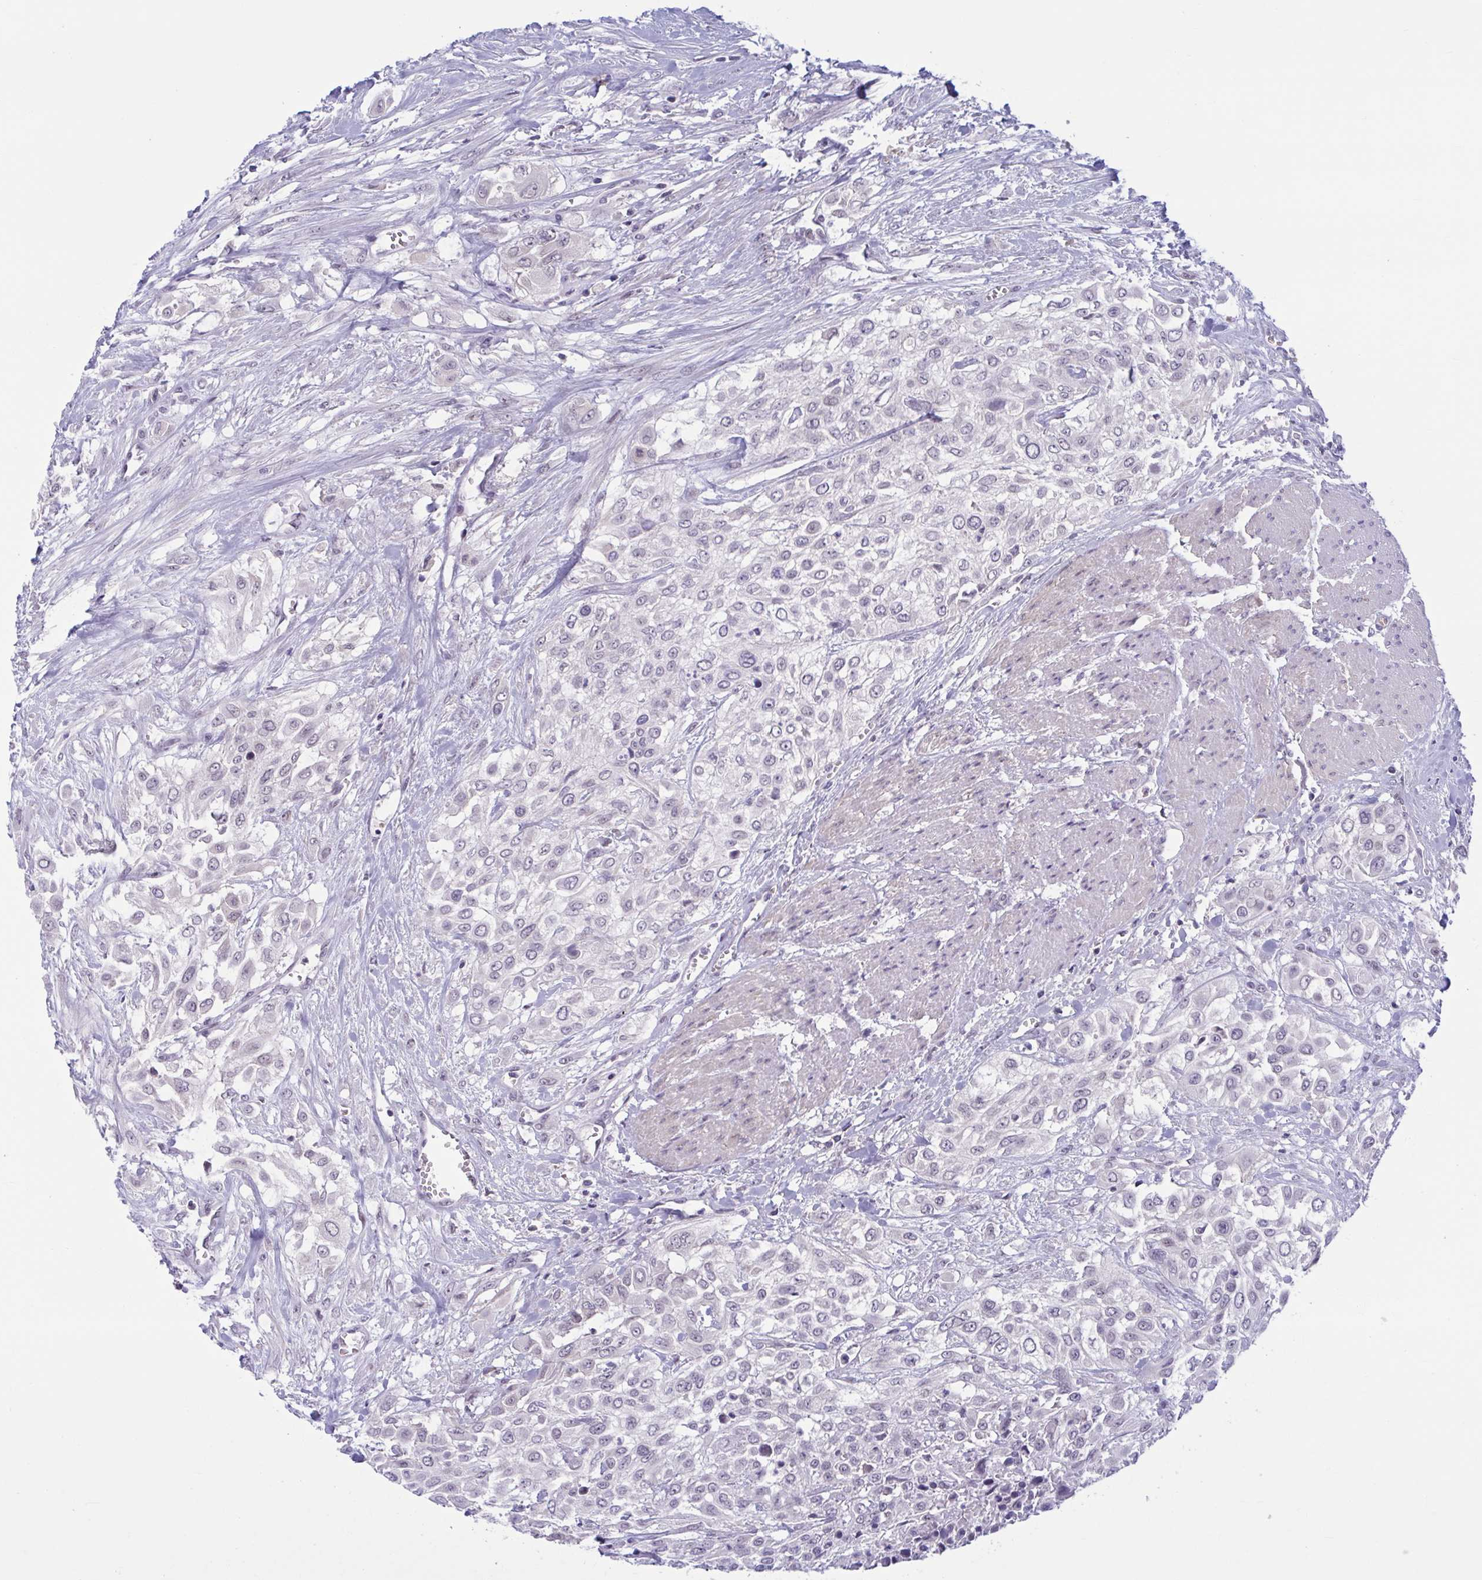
{"staining": {"intensity": "negative", "quantity": "none", "location": "none"}, "tissue": "urothelial cancer", "cell_type": "Tumor cells", "image_type": "cancer", "snomed": [{"axis": "morphology", "description": "Urothelial carcinoma, High grade"}, {"axis": "topography", "description": "Urinary bladder"}], "caption": "A micrograph of urothelial cancer stained for a protein exhibits no brown staining in tumor cells.", "gene": "CNGB3", "patient": {"sex": "male", "age": 57}}